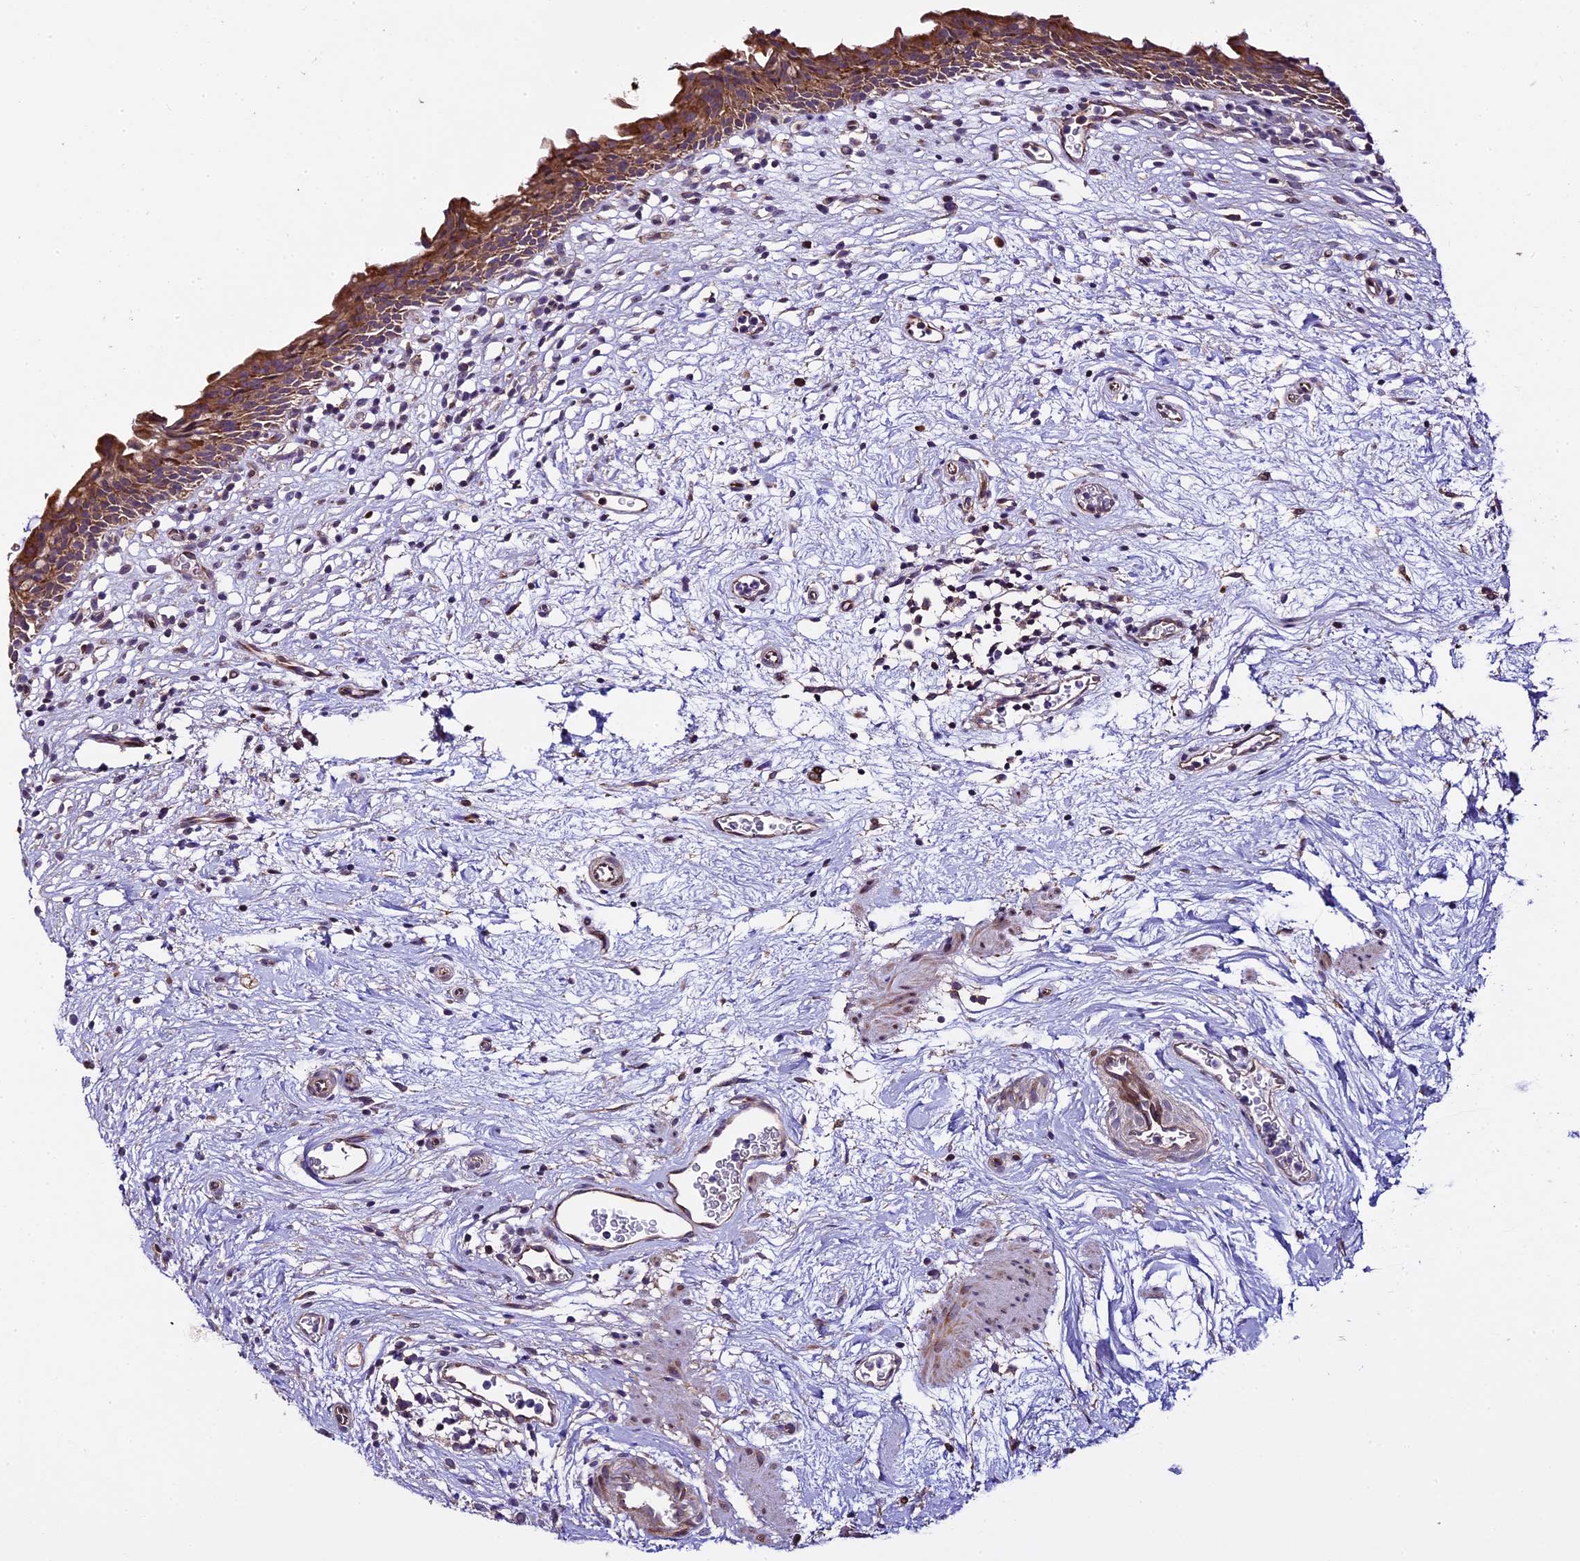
{"staining": {"intensity": "moderate", "quantity": "25%-75%", "location": "cytoplasmic/membranous"}, "tissue": "urinary bladder", "cell_type": "Urothelial cells", "image_type": "normal", "snomed": [{"axis": "morphology", "description": "Normal tissue, NOS"}, {"axis": "morphology", "description": "Inflammation, NOS"}, {"axis": "topography", "description": "Urinary bladder"}], "caption": "Urothelial cells display medium levels of moderate cytoplasmic/membranous staining in approximately 25%-75% of cells in unremarkable urinary bladder.", "gene": "SPIRE1", "patient": {"sex": "male", "age": 63}}